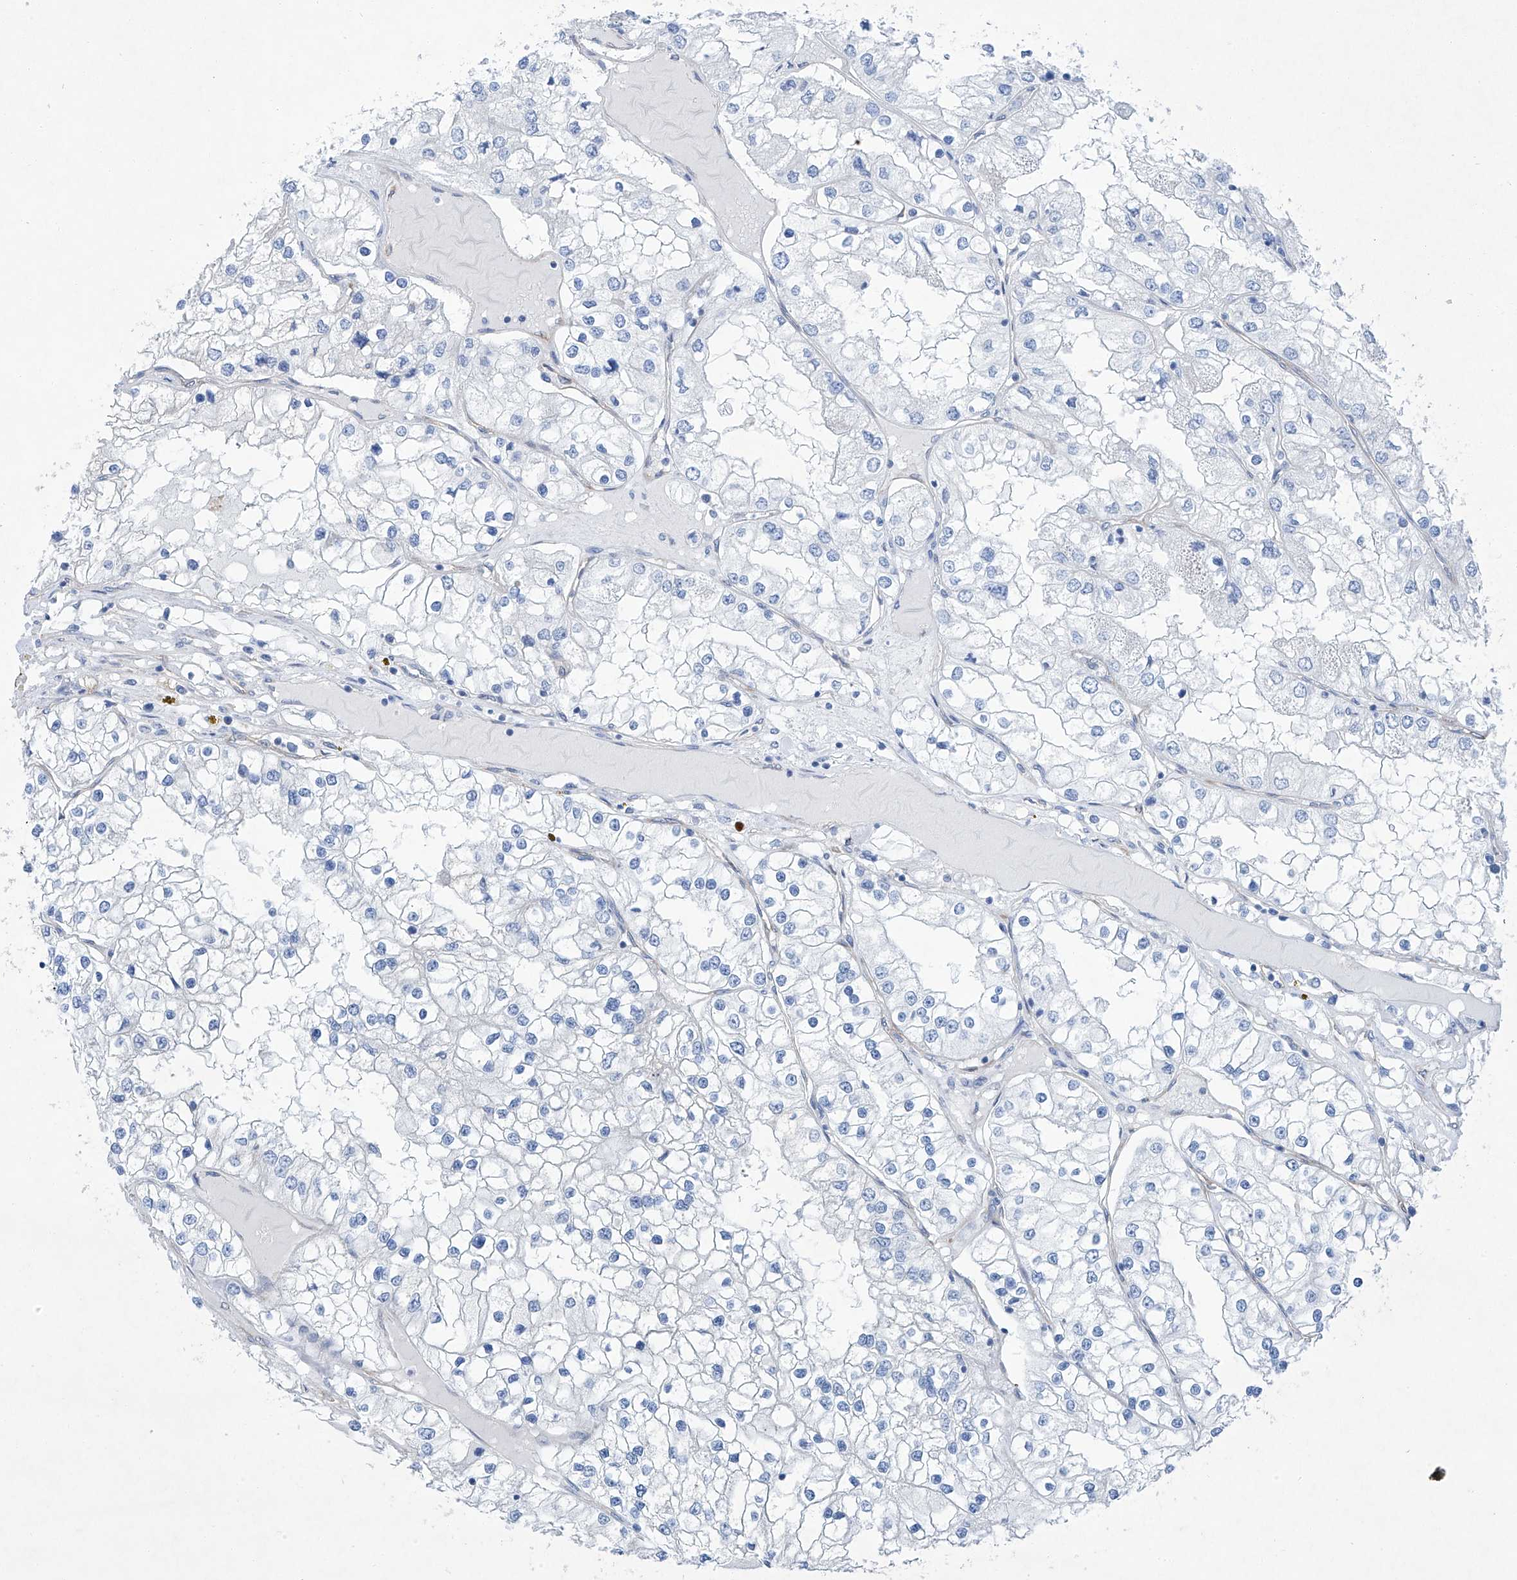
{"staining": {"intensity": "negative", "quantity": "none", "location": "none"}, "tissue": "renal cancer", "cell_type": "Tumor cells", "image_type": "cancer", "snomed": [{"axis": "morphology", "description": "Adenocarcinoma, NOS"}, {"axis": "topography", "description": "Kidney"}], "caption": "Photomicrograph shows no protein expression in tumor cells of renal cancer (adenocarcinoma) tissue.", "gene": "MAGI1", "patient": {"sex": "male", "age": 68}}